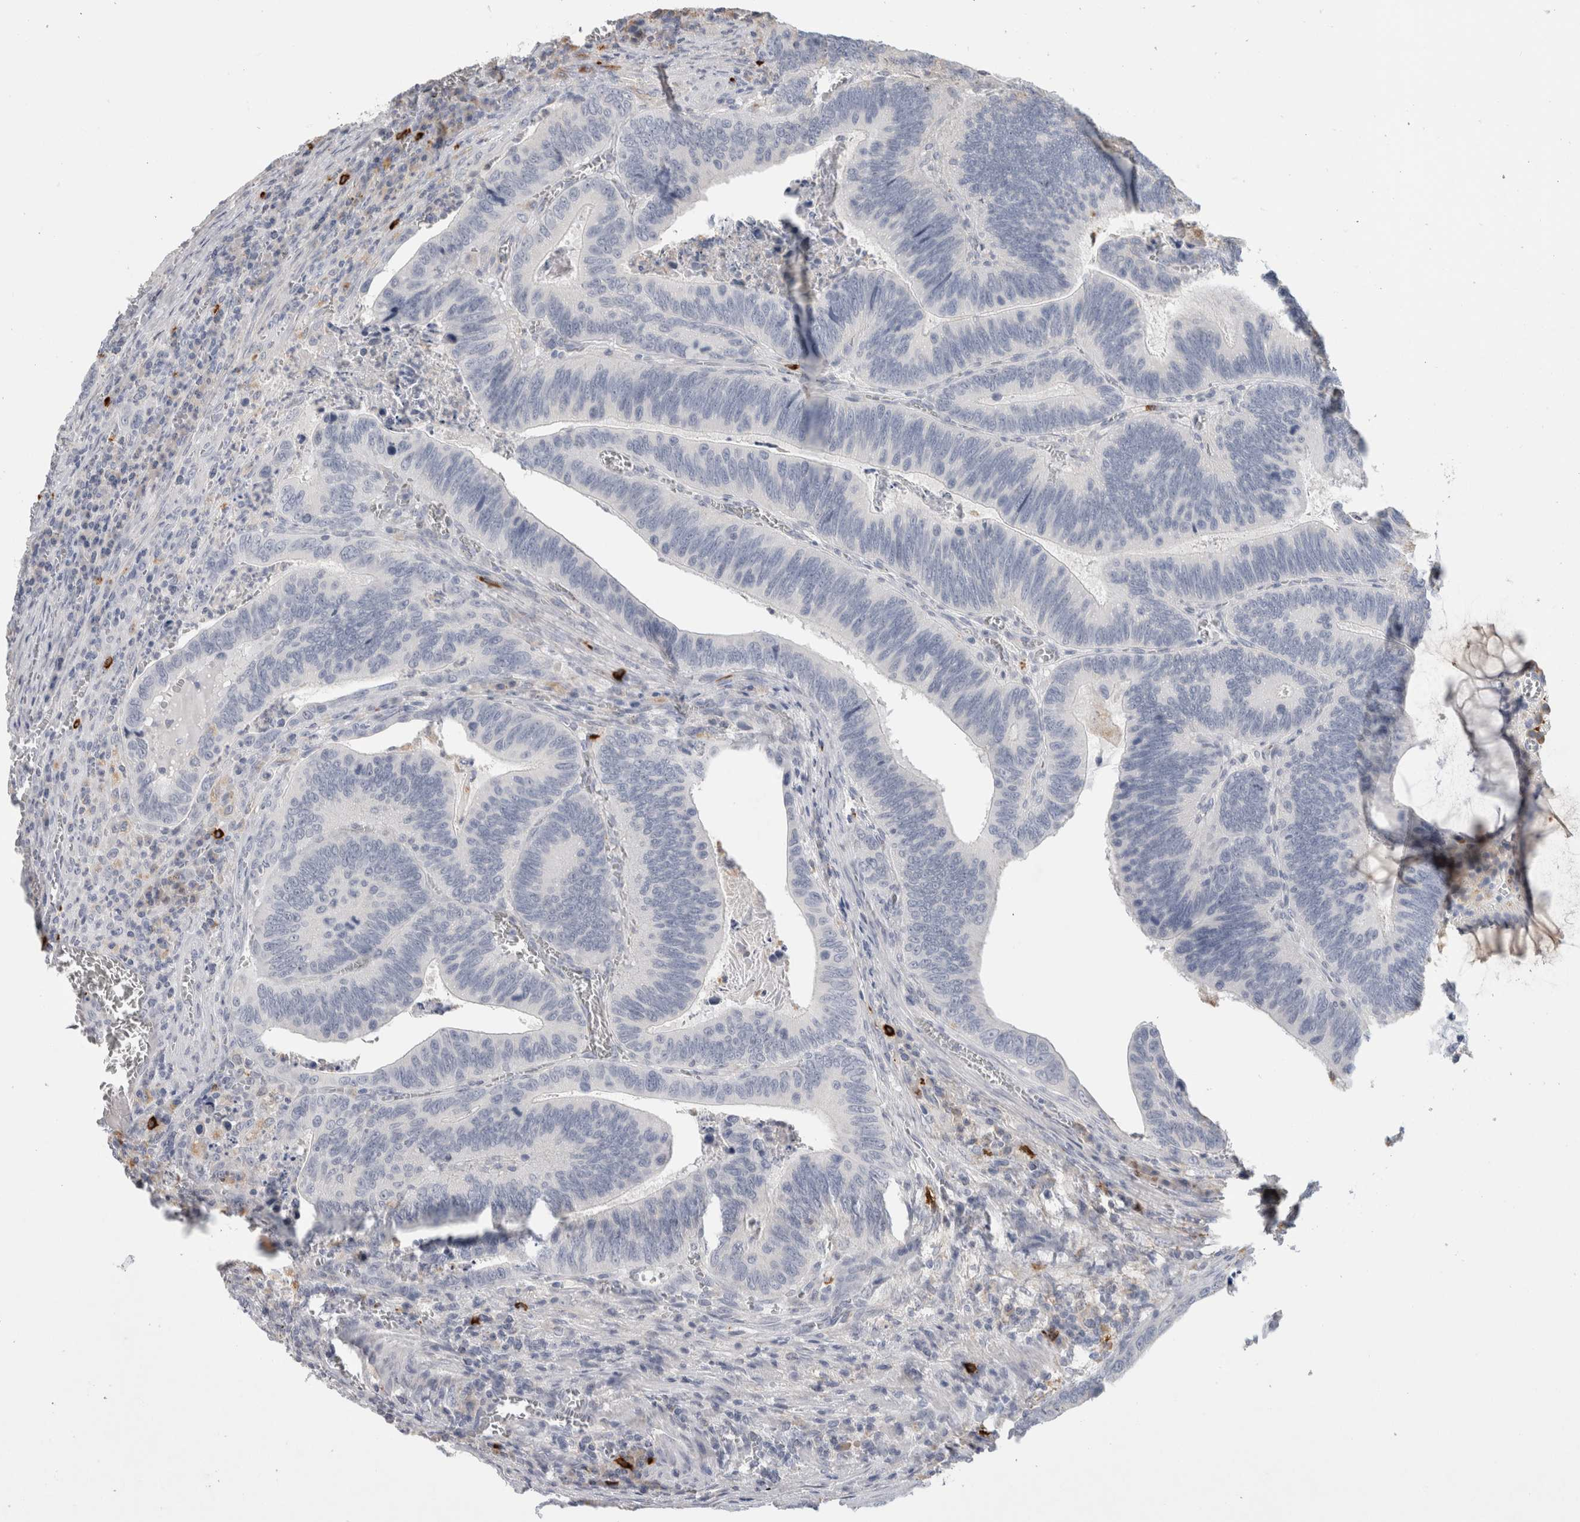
{"staining": {"intensity": "negative", "quantity": "none", "location": "none"}, "tissue": "colorectal cancer", "cell_type": "Tumor cells", "image_type": "cancer", "snomed": [{"axis": "morphology", "description": "Inflammation, NOS"}, {"axis": "morphology", "description": "Adenocarcinoma, NOS"}, {"axis": "topography", "description": "Colon"}], "caption": "Tumor cells are negative for brown protein staining in colorectal cancer.", "gene": "CD63", "patient": {"sex": "male", "age": 72}}